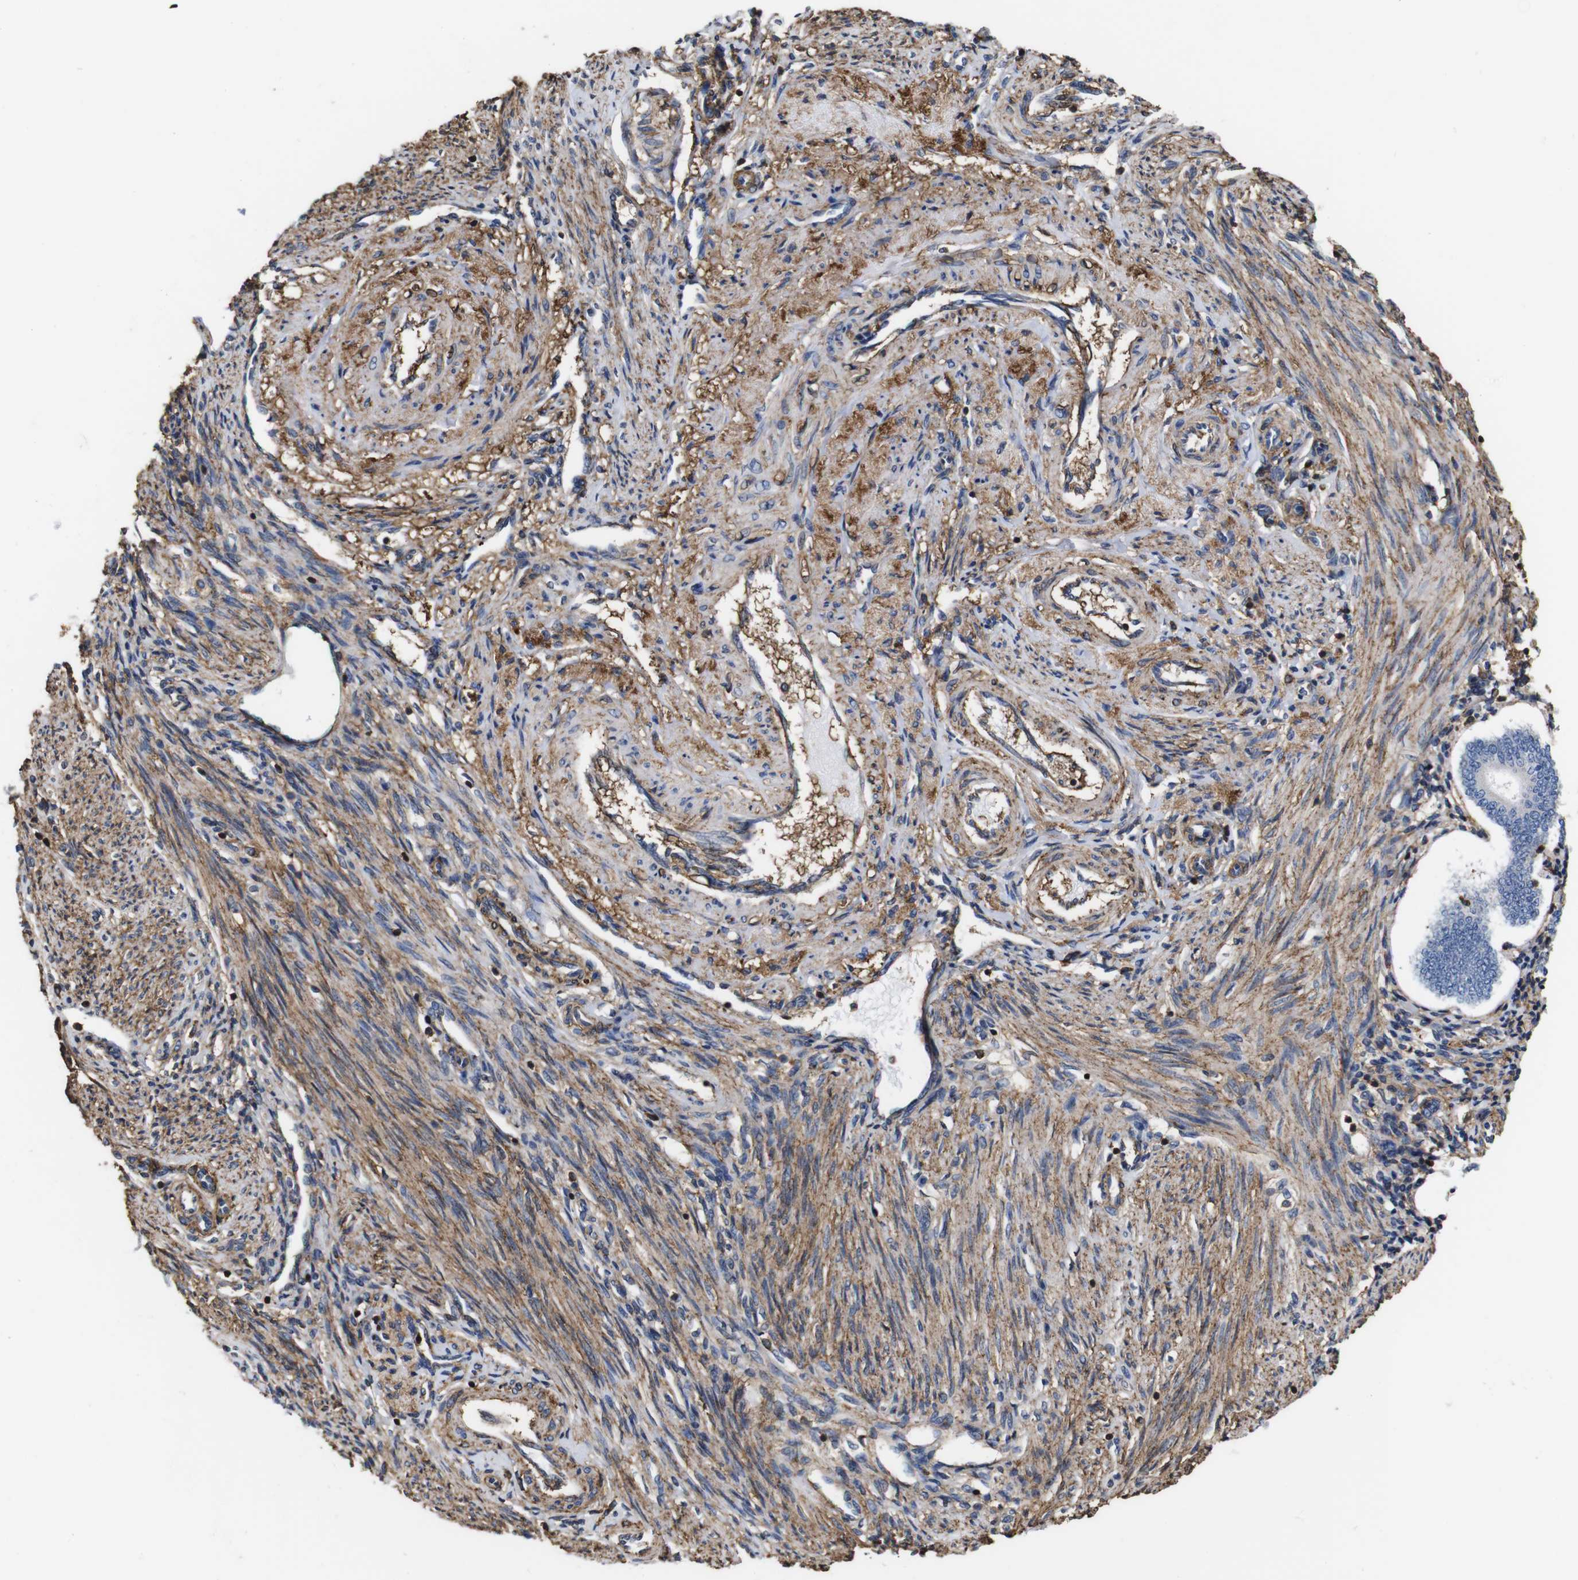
{"staining": {"intensity": "moderate", "quantity": ">75%", "location": "cytoplasmic/membranous"}, "tissue": "endometrium", "cell_type": "Cells in endometrial stroma", "image_type": "normal", "snomed": [{"axis": "morphology", "description": "Normal tissue, NOS"}, {"axis": "topography", "description": "Endometrium"}], "caption": "Immunohistochemistry (IHC) of unremarkable endometrium demonstrates medium levels of moderate cytoplasmic/membranous staining in approximately >75% of cells in endometrial stroma.", "gene": "PI4KA", "patient": {"sex": "female", "age": 42}}